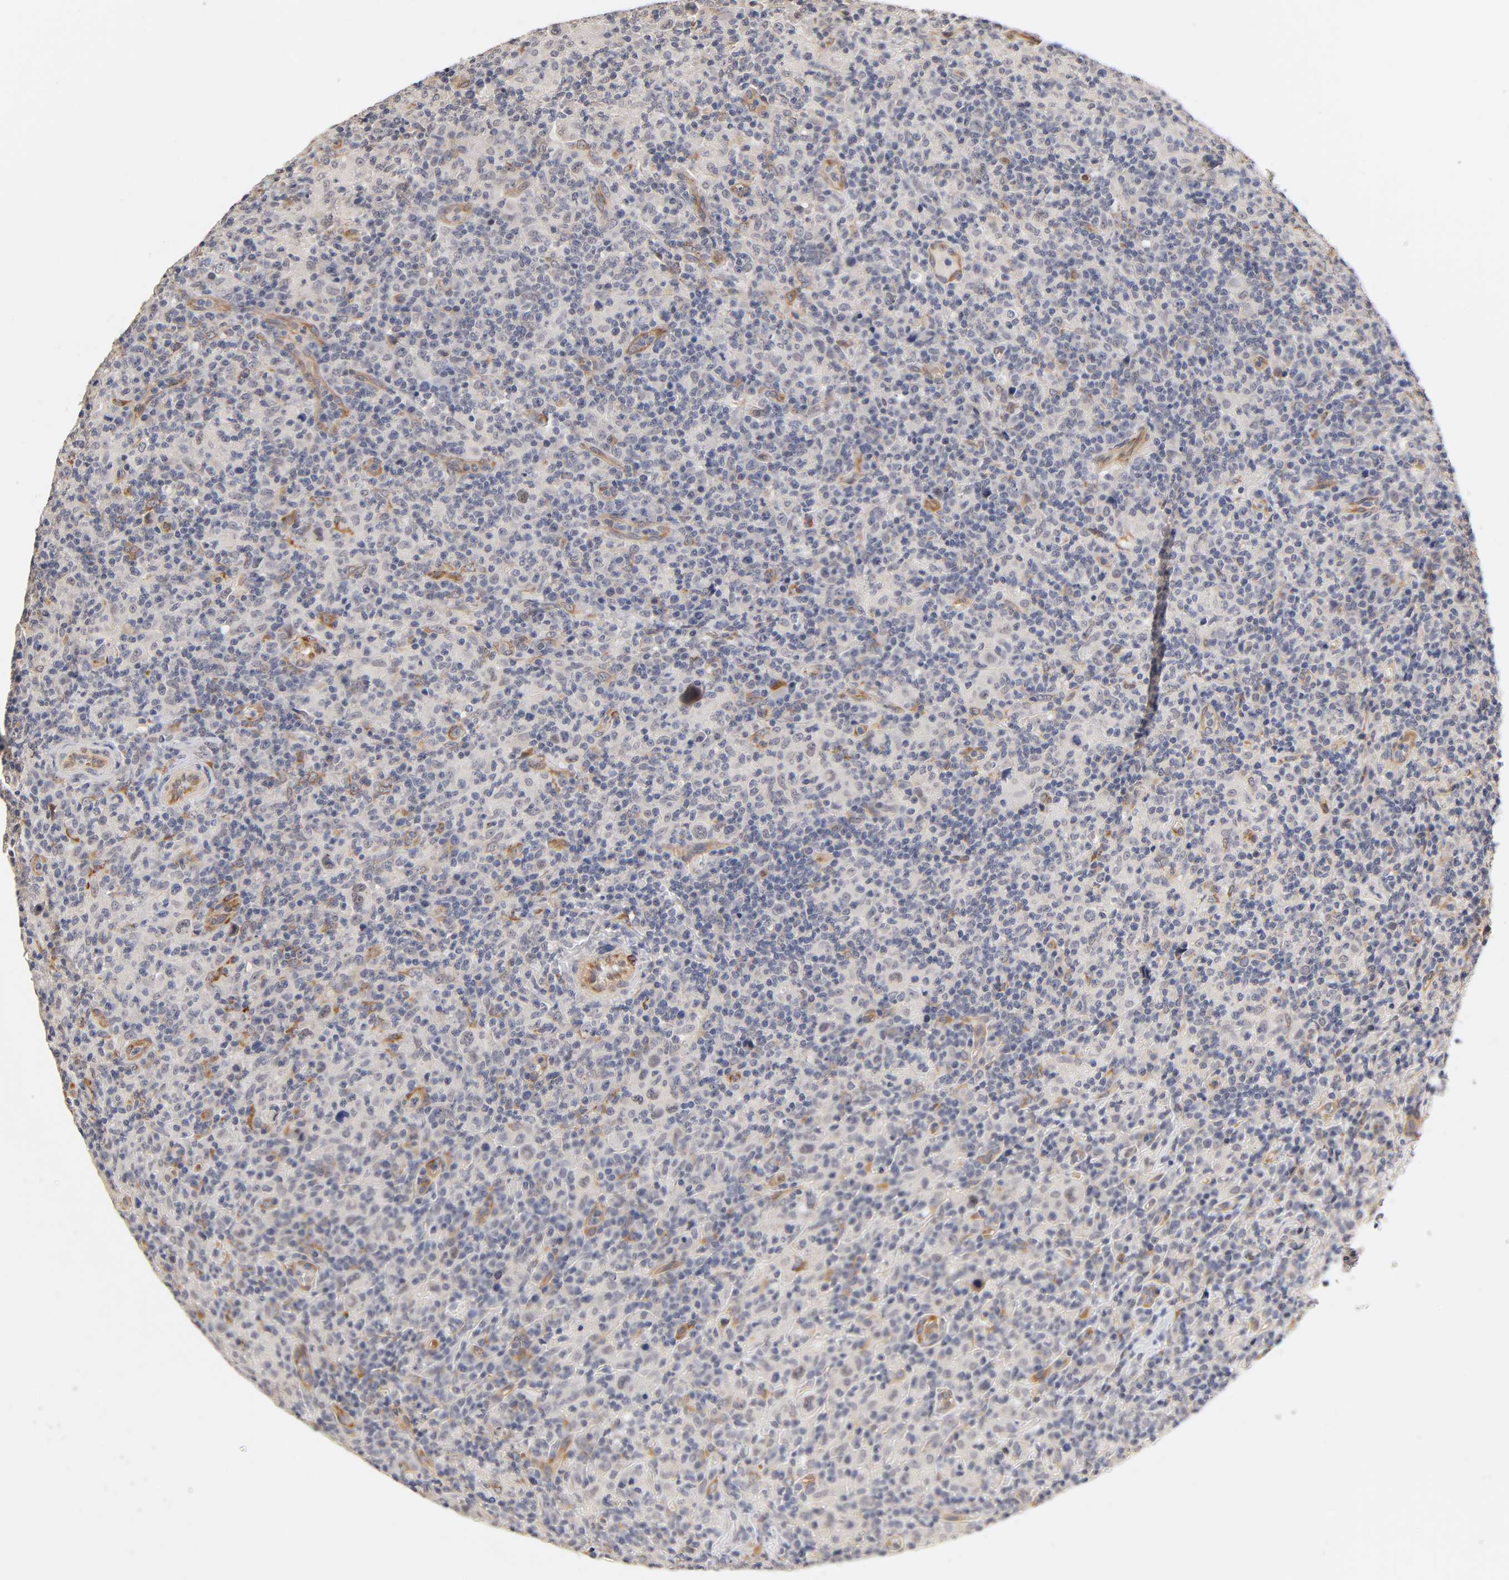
{"staining": {"intensity": "weak", "quantity": "<25%", "location": "cytoplasmic/membranous"}, "tissue": "lymphoma", "cell_type": "Tumor cells", "image_type": "cancer", "snomed": [{"axis": "morphology", "description": "Hodgkin's disease, NOS"}, {"axis": "topography", "description": "Lymph node"}], "caption": "A photomicrograph of lymphoma stained for a protein displays no brown staining in tumor cells.", "gene": "LAMB1", "patient": {"sex": "male", "age": 65}}